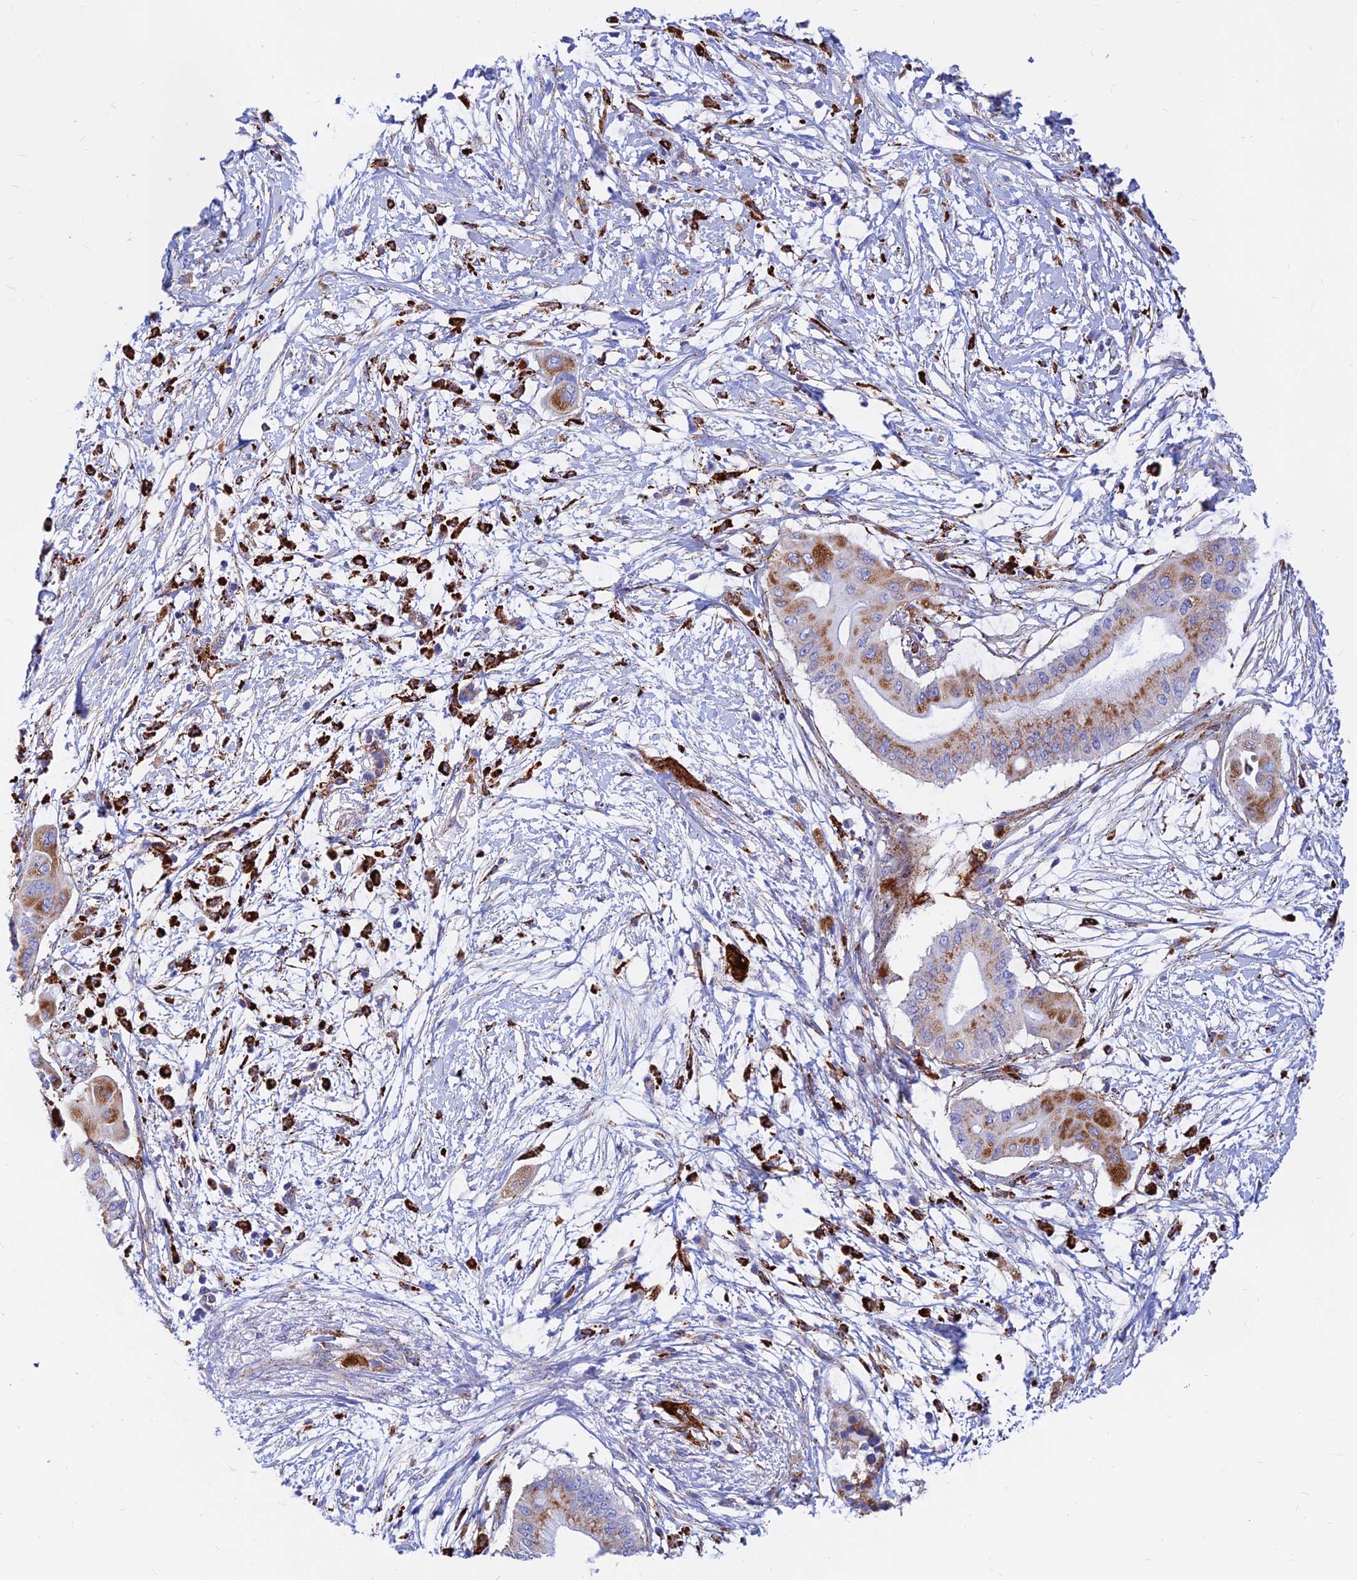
{"staining": {"intensity": "moderate", "quantity": ">75%", "location": "cytoplasmic/membranous"}, "tissue": "pancreatic cancer", "cell_type": "Tumor cells", "image_type": "cancer", "snomed": [{"axis": "morphology", "description": "Adenocarcinoma, NOS"}, {"axis": "topography", "description": "Pancreas"}], "caption": "This is an image of immunohistochemistry (IHC) staining of pancreatic cancer (adenocarcinoma), which shows moderate positivity in the cytoplasmic/membranous of tumor cells.", "gene": "SPNS1", "patient": {"sex": "male", "age": 68}}